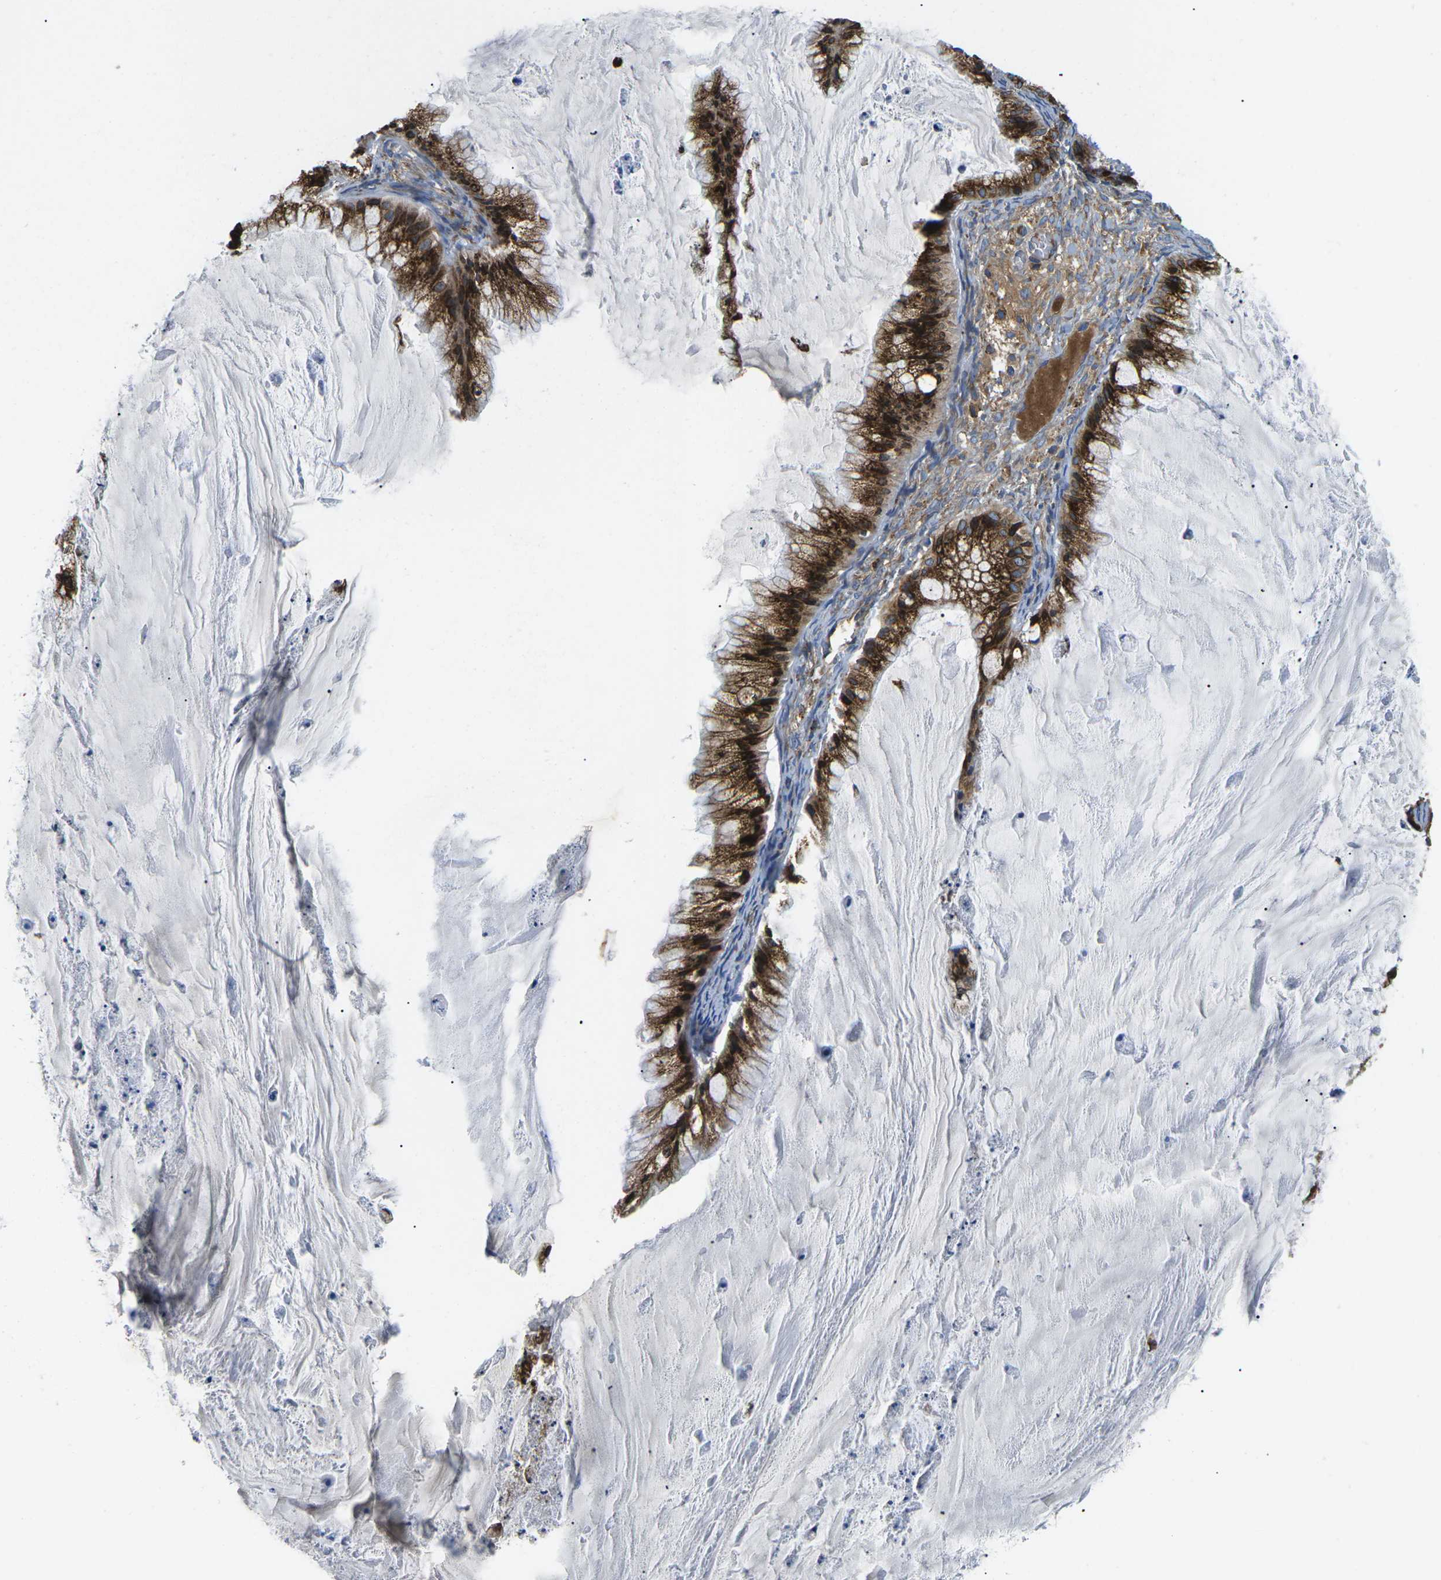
{"staining": {"intensity": "strong", "quantity": ">75%", "location": "cytoplasmic/membranous"}, "tissue": "ovarian cancer", "cell_type": "Tumor cells", "image_type": "cancer", "snomed": [{"axis": "morphology", "description": "Cystadenocarcinoma, mucinous, NOS"}, {"axis": "topography", "description": "Ovary"}], "caption": "Human ovarian cancer (mucinous cystadenocarcinoma) stained with a protein marker demonstrates strong staining in tumor cells.", "gene": "PDZD8", "patient": {"sex": "female", "age": 57}}